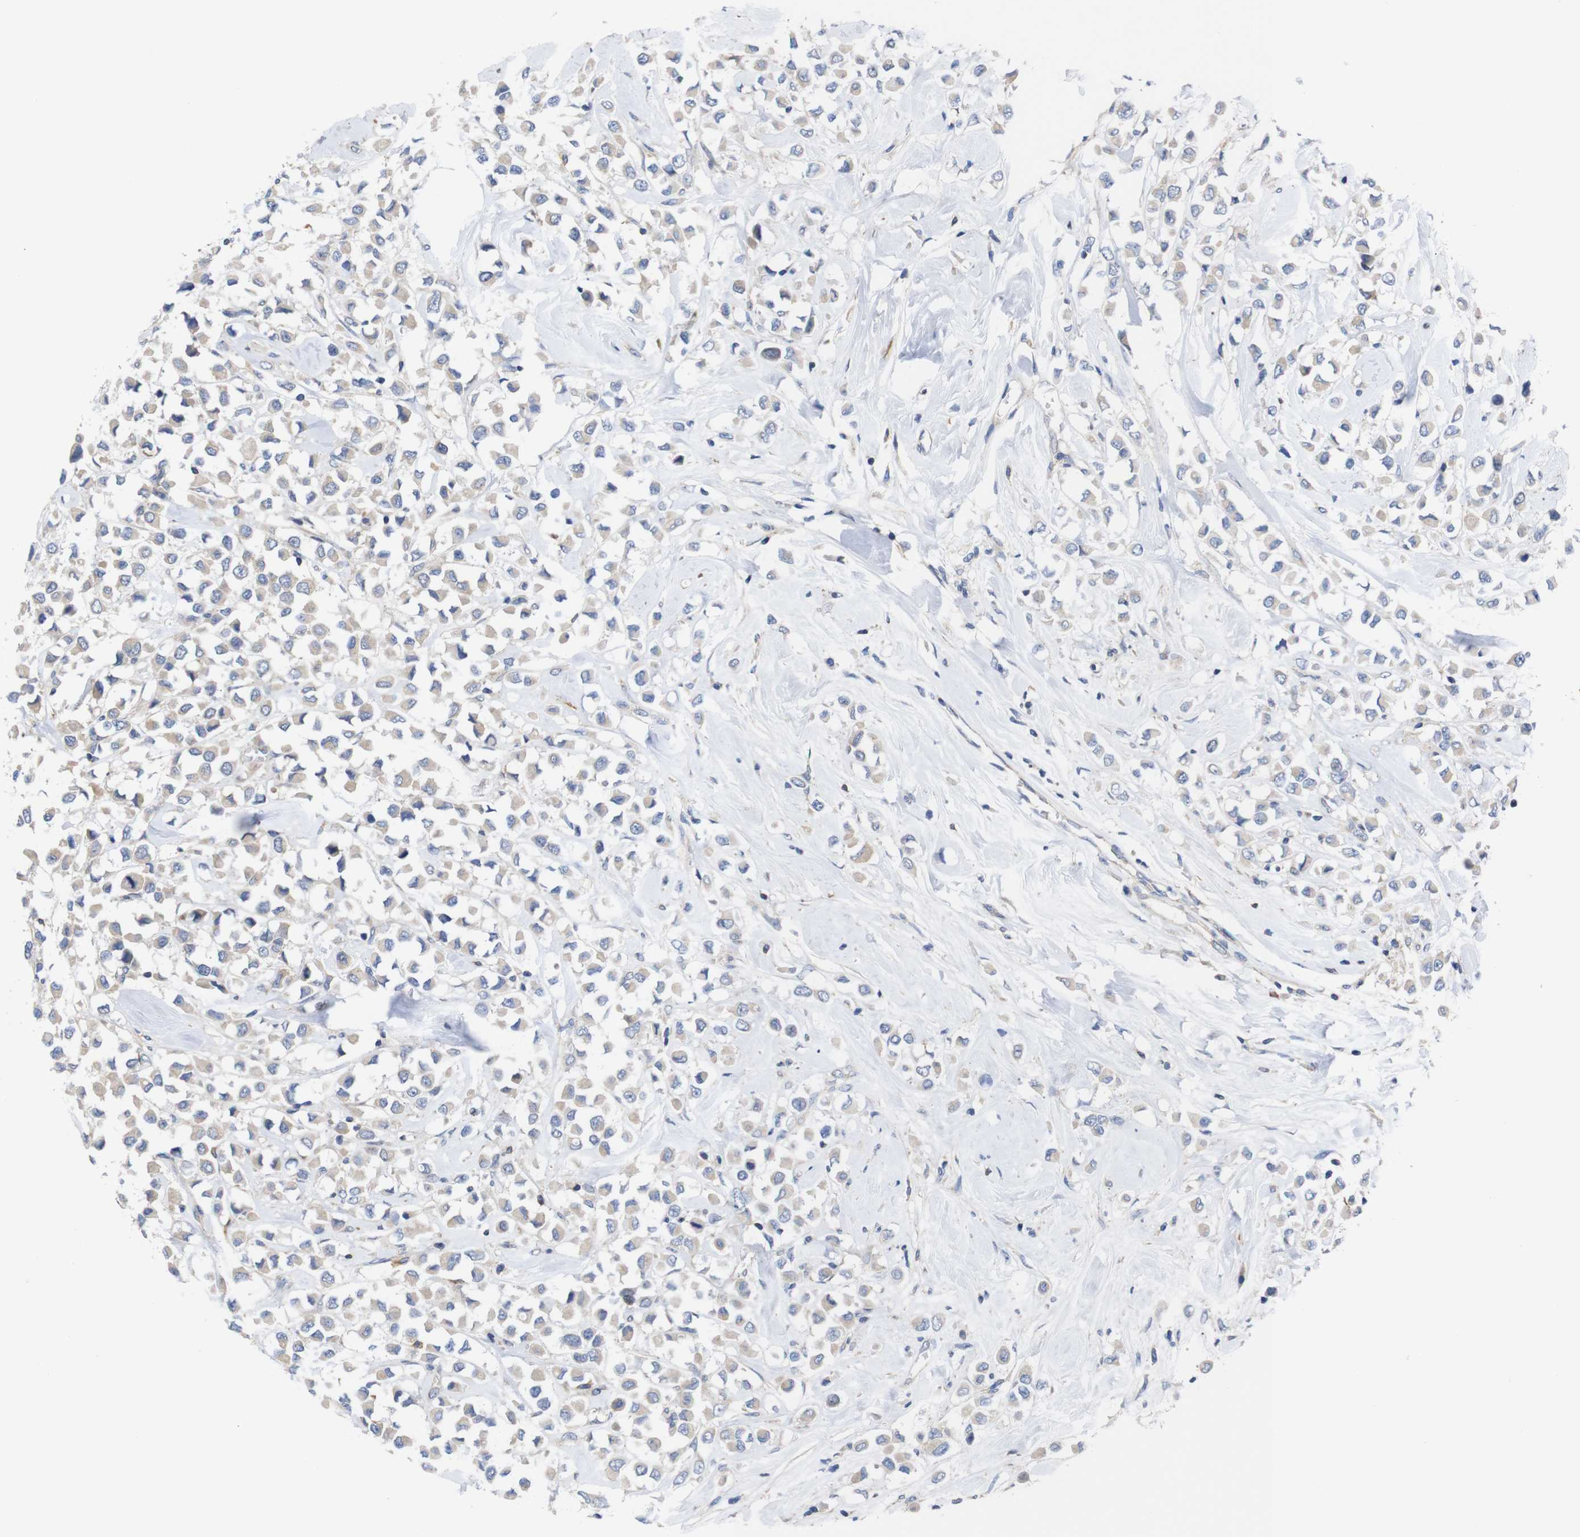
{"staining": {"intensity": "weak", "quantity": "25%-75%", "location": "cytoplasmic/membranous"}, "tissue": "breast cancer", "cell_type": "Tumor cells", "image_type": "cancer", "snomed": [{"axis": "morphology", "description": "Duct carcinoma"}, {"axis": "topography", "description": "Breast"}], "caption": "Immunohistochemistry (IHC) (DAB) staining of breast cancer (intraductal carcinoma) demonstrates weak cytoplasmic/membranous protein expression in approximately 25%-75% of tumor cells.", "gene": "USH1C", "patient": {"sex": "female", "age": 61}}